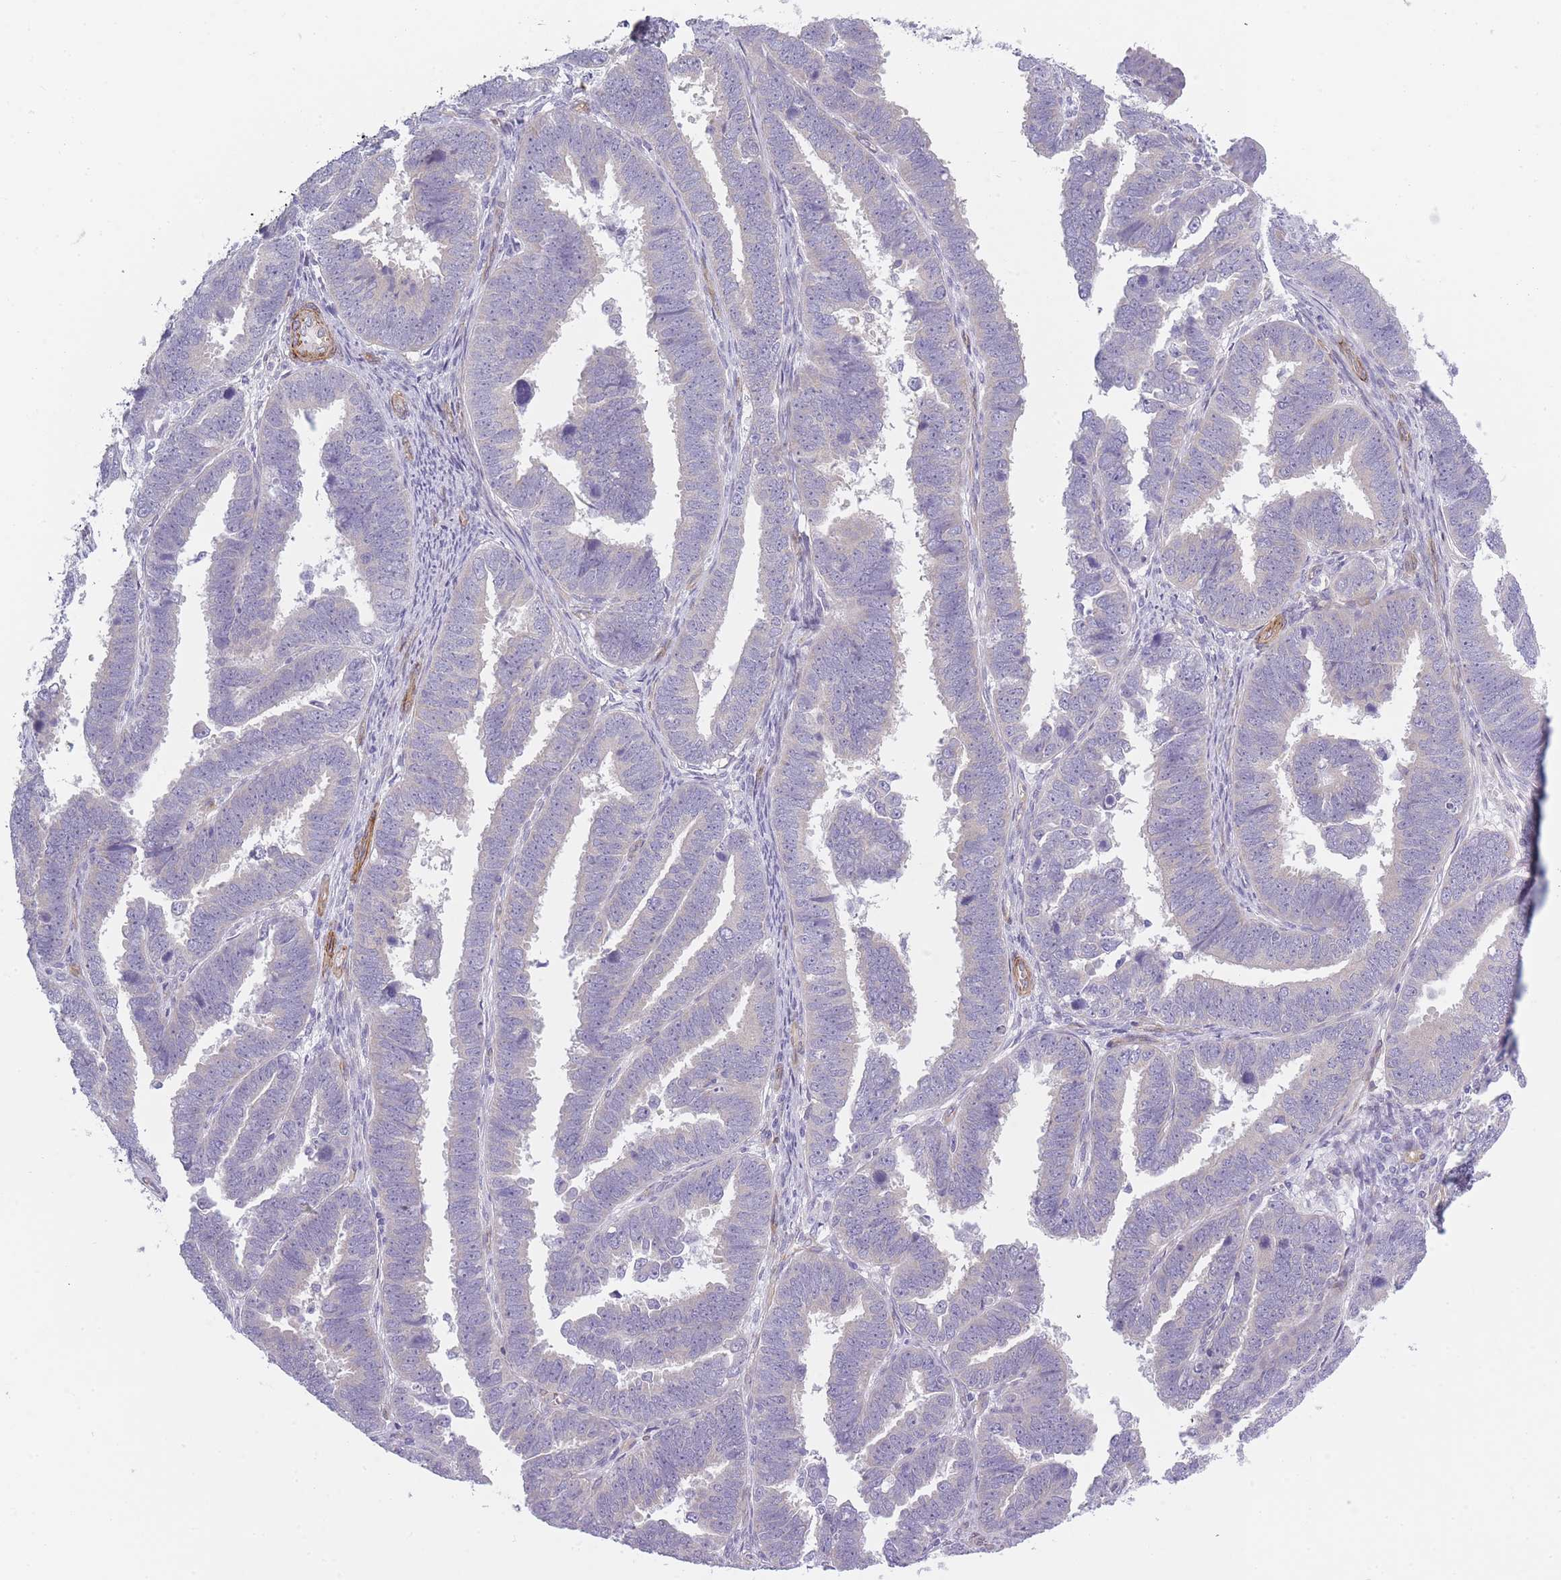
{"staining": {"intensity": "negative", "quantity": "none", "location": "none"}, "tissue": "endometrial cancer", "cell_type": "Tumor cells", "image_type": "cancer", "snomed": [{"axis": "morphology", "description": "Adenocarcinoma, NOS"}, {"axis": "topography", "description": "Endometrium"}], "caption": "Endometrial adenocarcinoma was stained to show a protein in brown. There is no significant staining in tumor cells.", "gene": "OR6B3", "patient": {"sex": "female", "age": 75}}